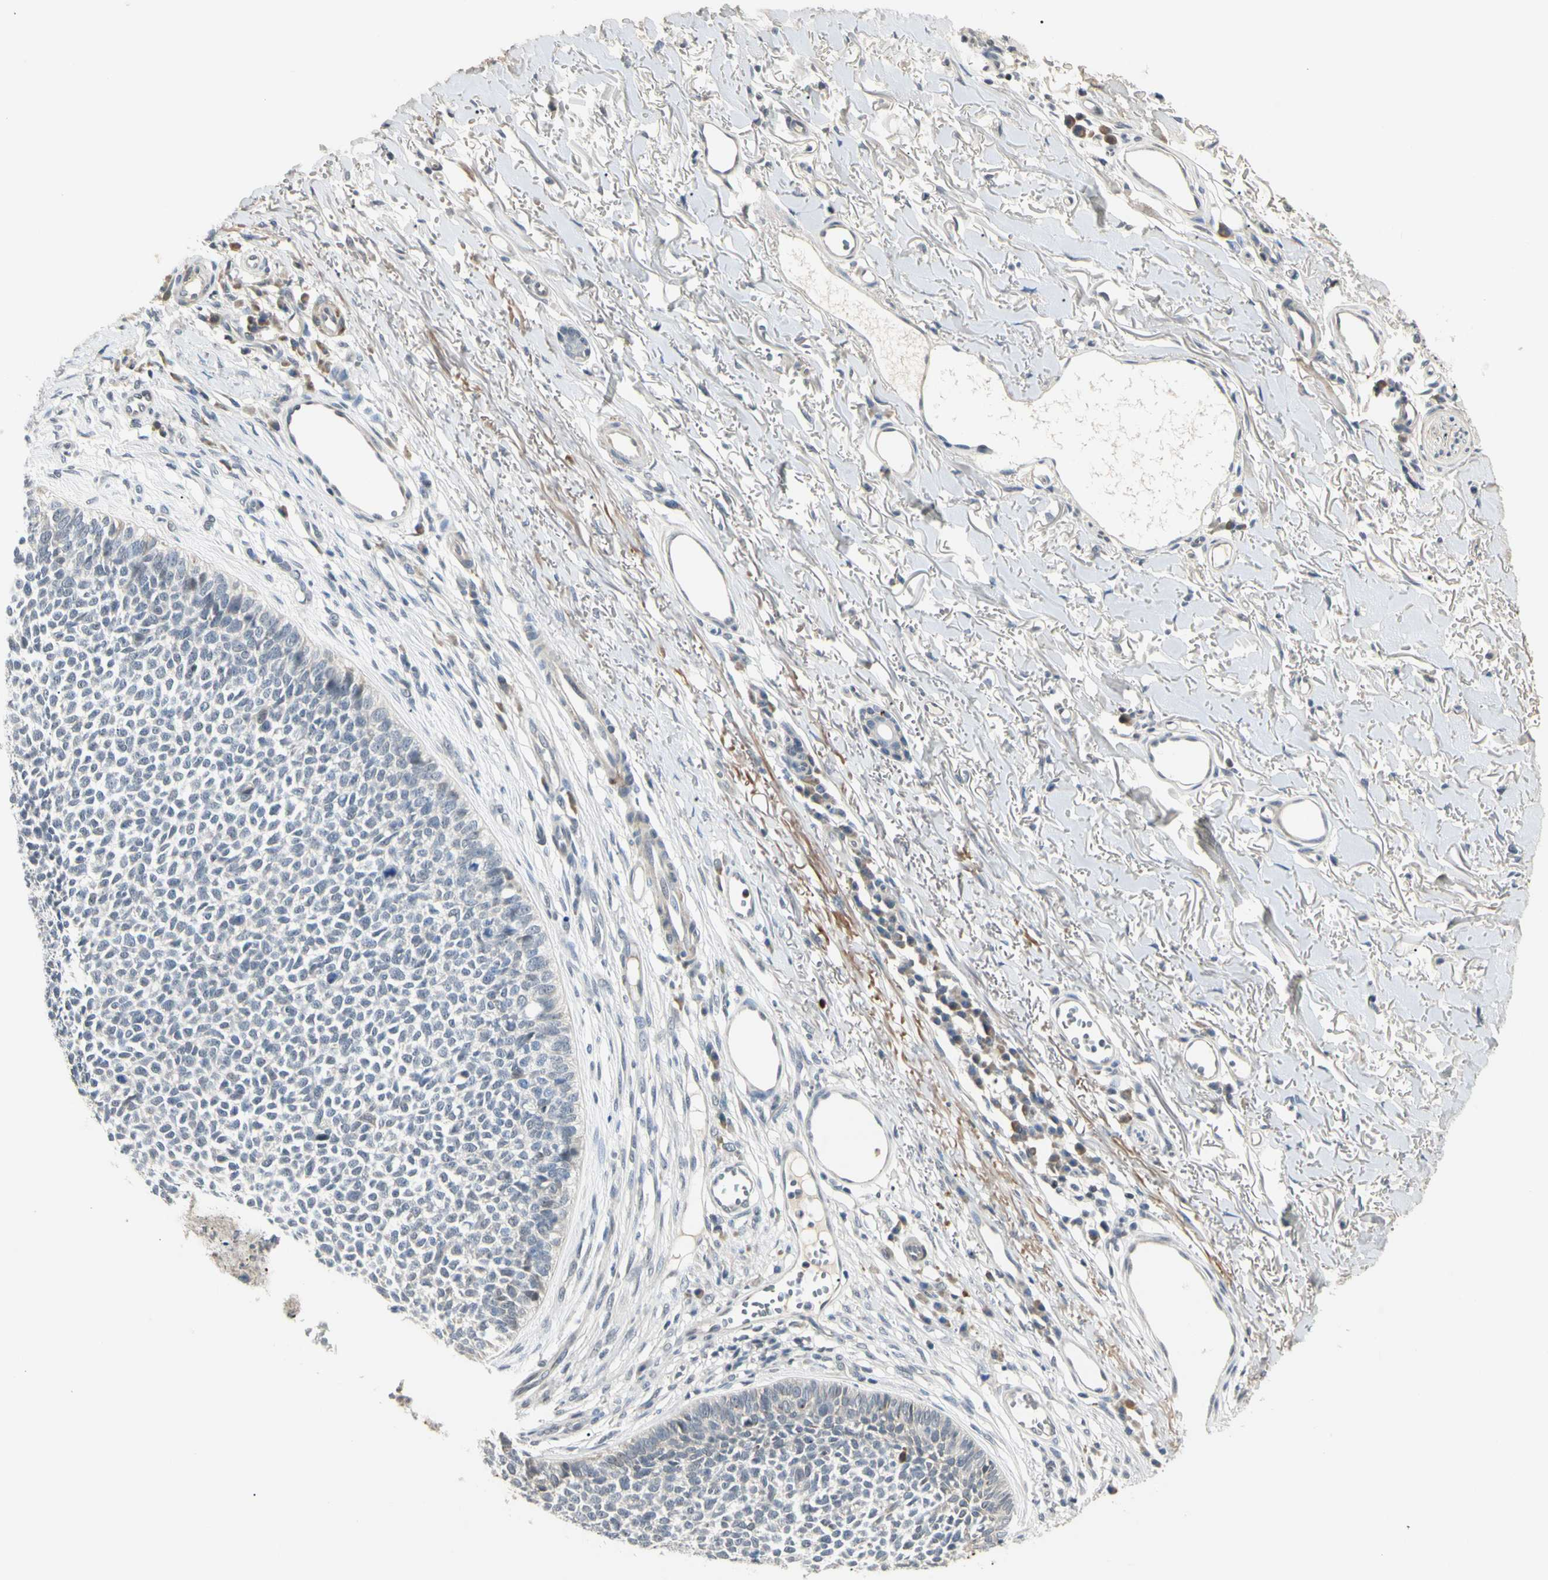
{"staining": {"intensity": "negative", "quantity": "none", "location": "none"}, "tissue": "skin cancer", "cell_type": "Tumor cells", "image_type": "cancer", "snomed": [{"axis": "morphology", "description": "Basal cell carcinoma"}, {"axis": "topography", "description": "Skin"}], "caption": "The micrograph shows no significant staining in tumor cells of skin basal cell carcinoma.", "gene": "GREM1", "patient": {"sex": "female", "age": 84}}